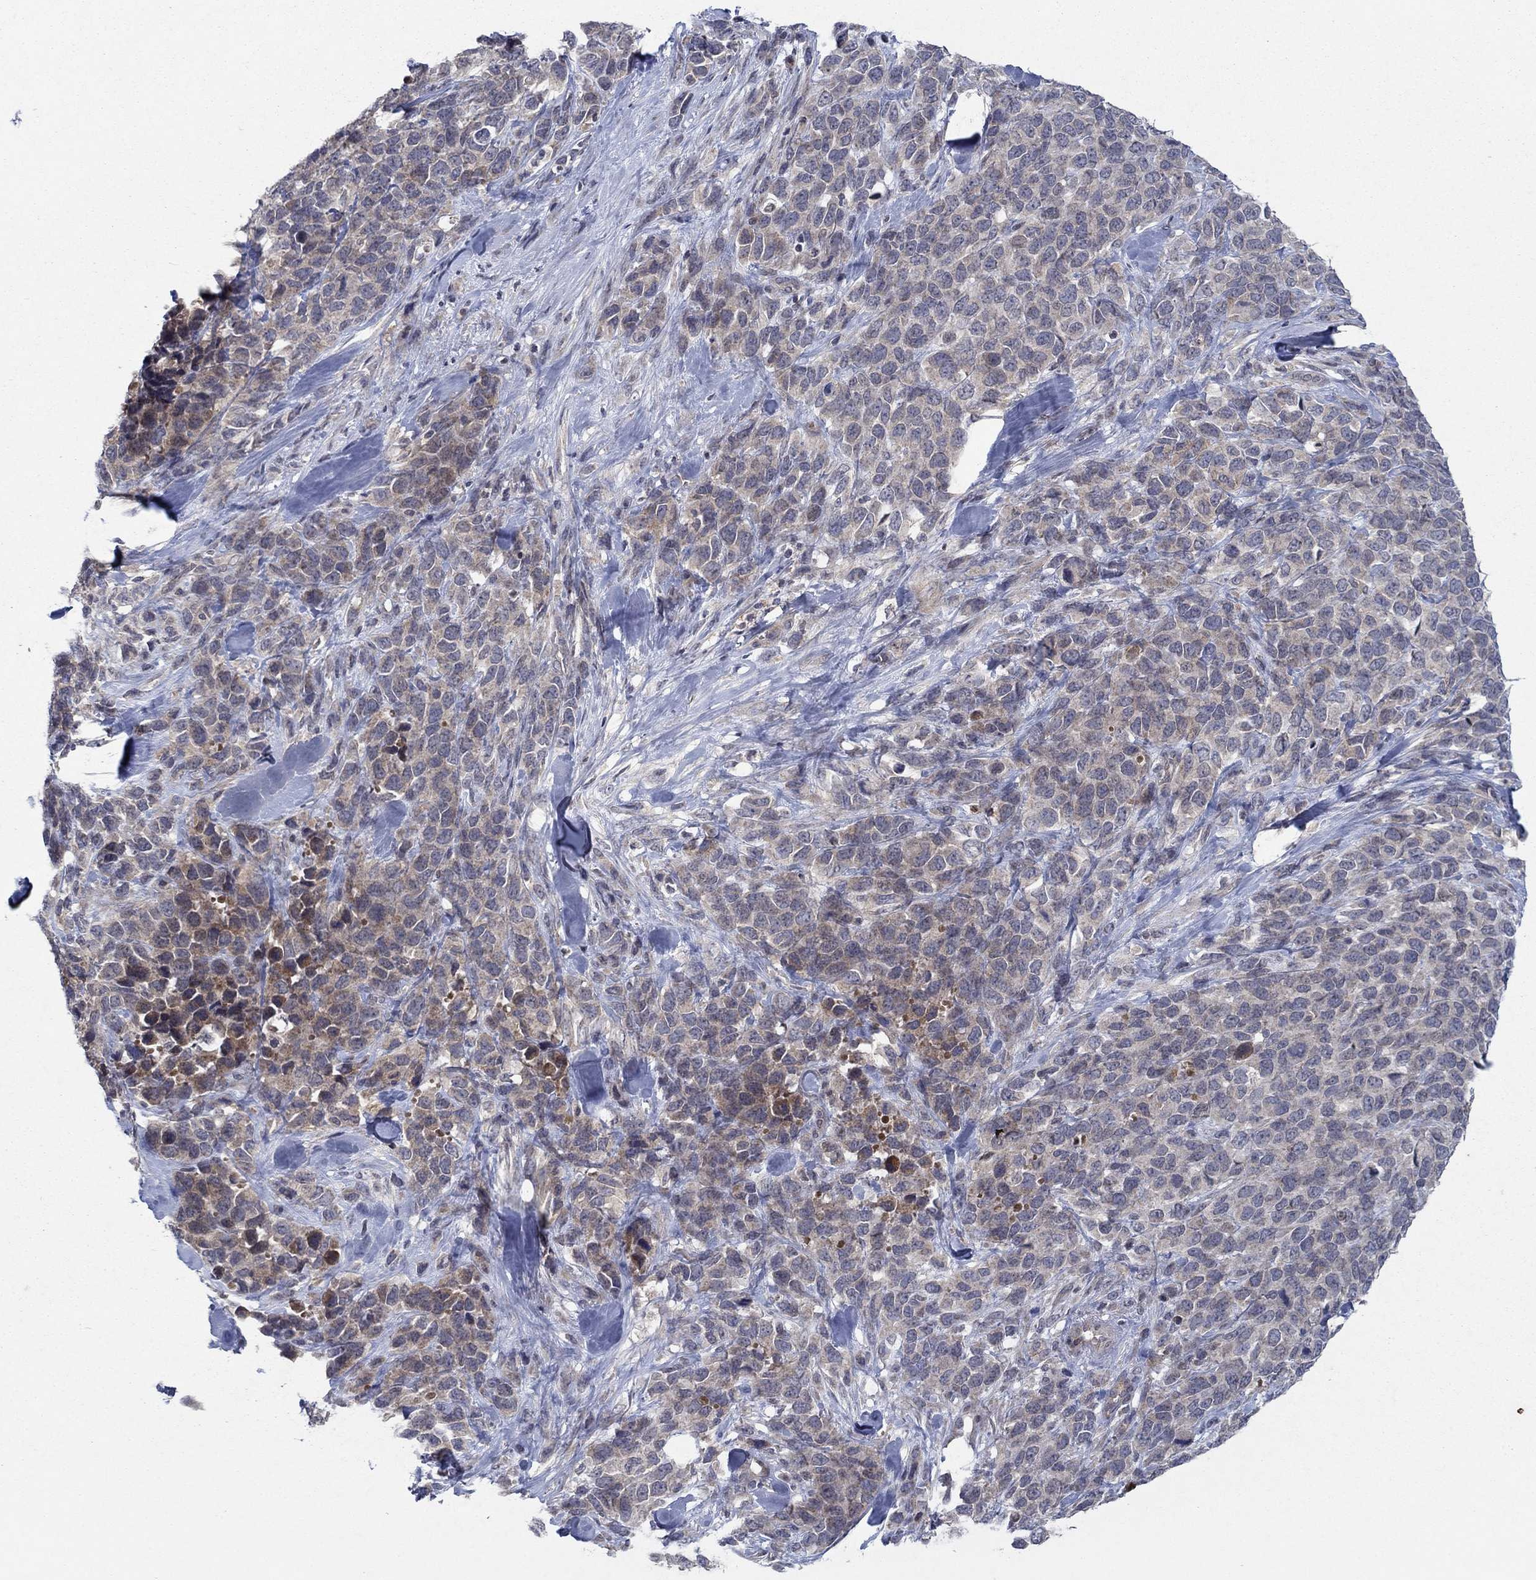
{"staining": {"intensity": "weak", "quantity": "25%-75%", "location": "cytoplasmic/membranous"}, "tissue": "melanoma", "cell_type": "Tumor cells", "image_type": "cancer", "snomed": [{"axis": "morphology", "description": "Malignant melanoma, Metastatic site"}, {"axis": "topography", "description": "Skin"}], "caption": "Protein expression analysis of malignant melanoma (metastatic site) displays weak cytoplasmic/membranous expression in about 25%-75% of tumor cells.", "gene": "IL4", "patient": {"sex": "male", "age": 84}}